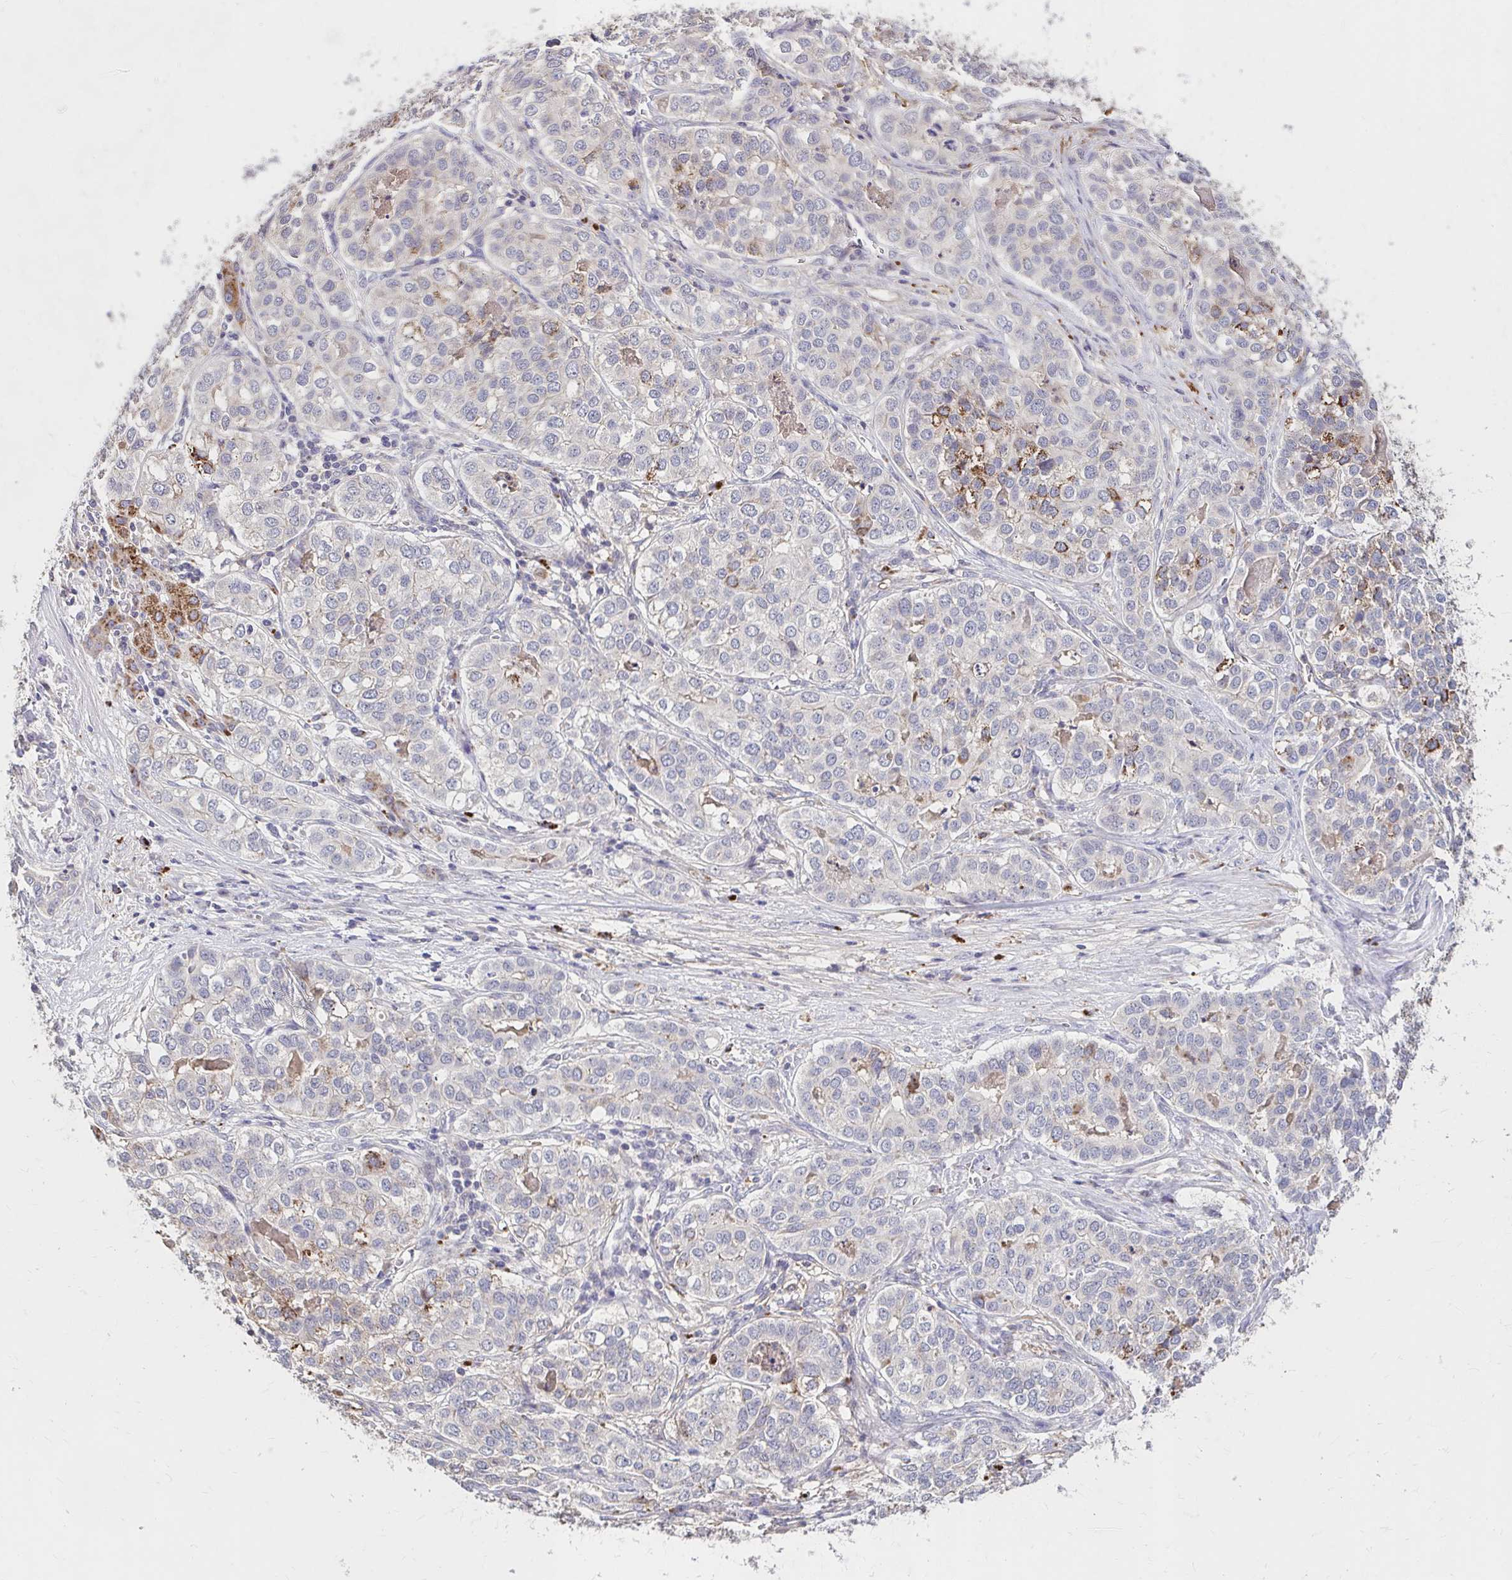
{"staining": {"intensity": "moderate", "quantity": "<25%", "location": "cytoplasmic/membranous"}, "tissue": "liver cancer", "cell_type": "Tumor cells", "image_type": "cancer", "snomed": [{"axis": "morphology", "description": "Cholangiocarcinoma"}, {"axis": "topography", "description": "Liver"}], "caption": "Liver cancer was stained to show a protein in brown. There is low levels of moderate cytoplasmic/membranous staining in about <25% of tumor cells.", "gene": "HMGCS2", "patient": {"sex": "male", "age": 56}}